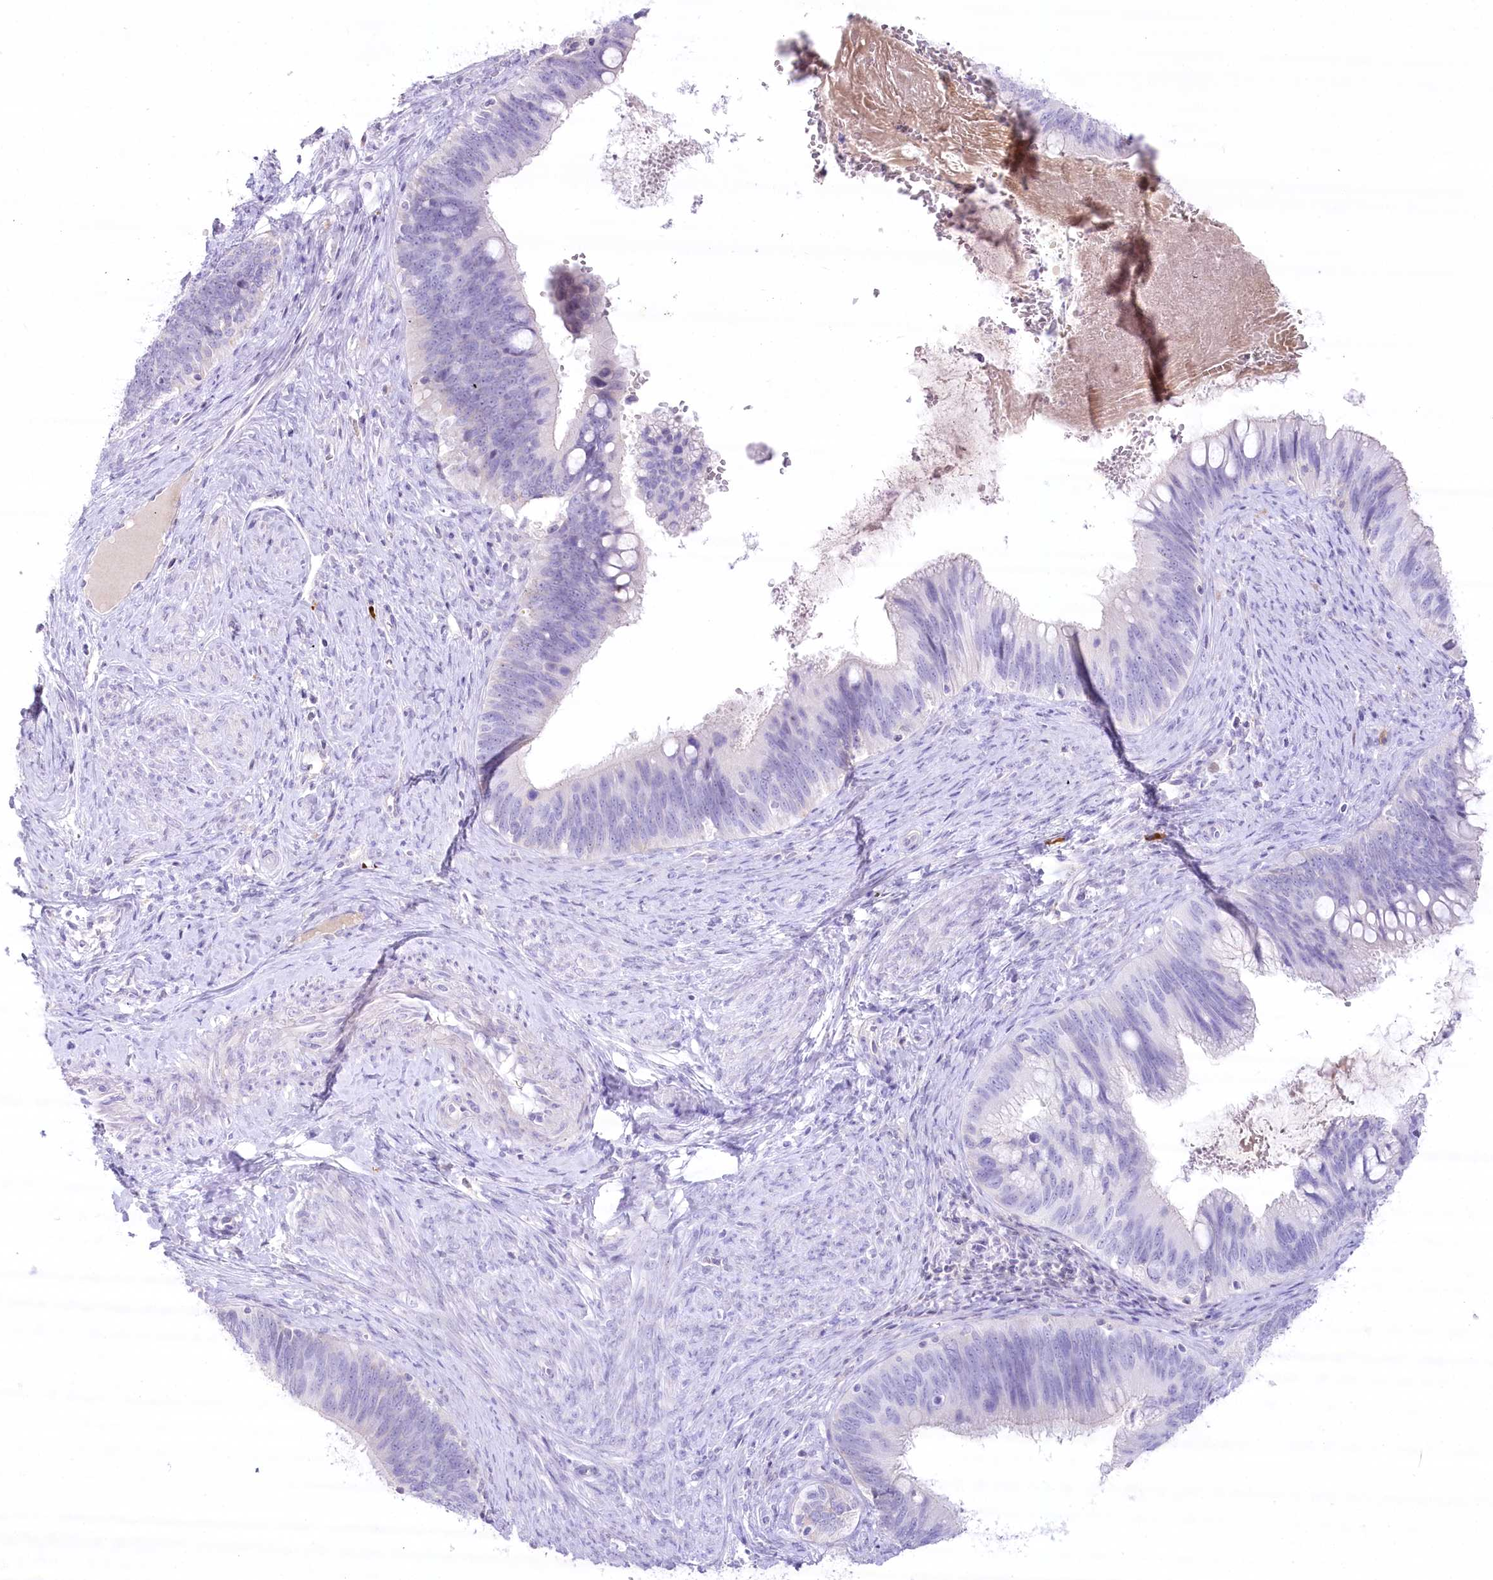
{"staining": {"intensity": "negative", "quantity": "none", "location": "none"}, "tissue": "cervical cancer", "cell_type": "Tumor cells", "image_type": "cancer", "snomed": [{"axis": "morphology", "description": "Adenocarcinoma, NOS"}, {"axis": "topography", "description": "Cervix"}], "caption": "An image of cervical adenocarcinoma stained for a protein shows no brown staining in tumor cells.", "gene": "MYOZ1", "patient": {"sex": "female", "age": 42}}